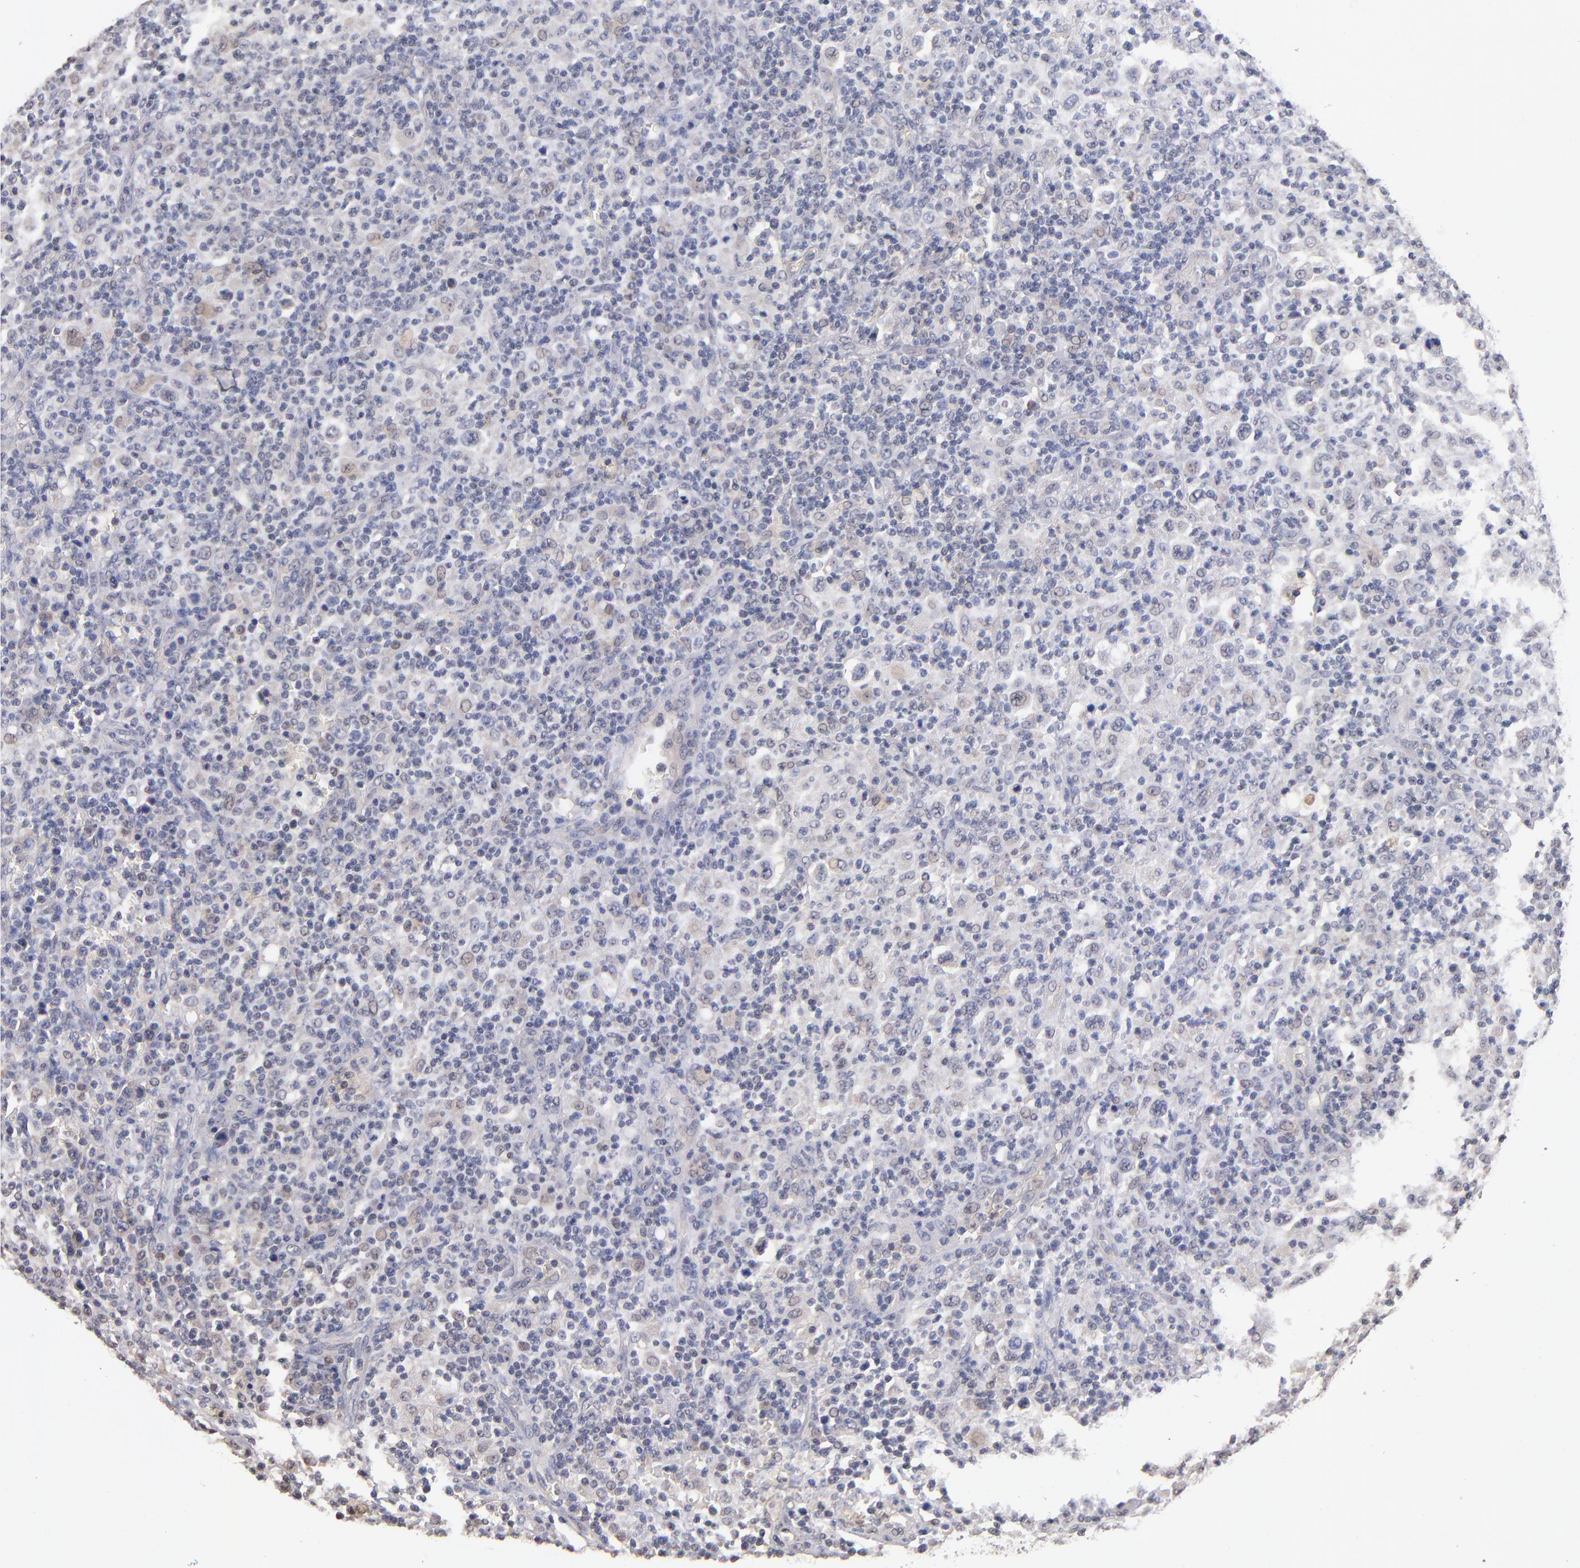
{"staining": {"intensity": "weak", "quantity": "<25%", "location": "cytoplasmic/membranous"}, "tissue": "lymphoma", "cell_type": "Tumor cells", "image_type": "cancer", "snomed": [{"axis": "morphology", "description": "Hodgkin's disease, NOS"}, {"axis": "topography", "description": "Lymph node"}], "caption": "Tumor cells are negative for protein expression in human Hodgkin's disease. (Brightfield microscopy of DAB (3,3'-diaminobenzidine) immunohistochemistry at high magnification).", "gene": "PSMD10", "patient": {"sex": "male", "age": 65}}